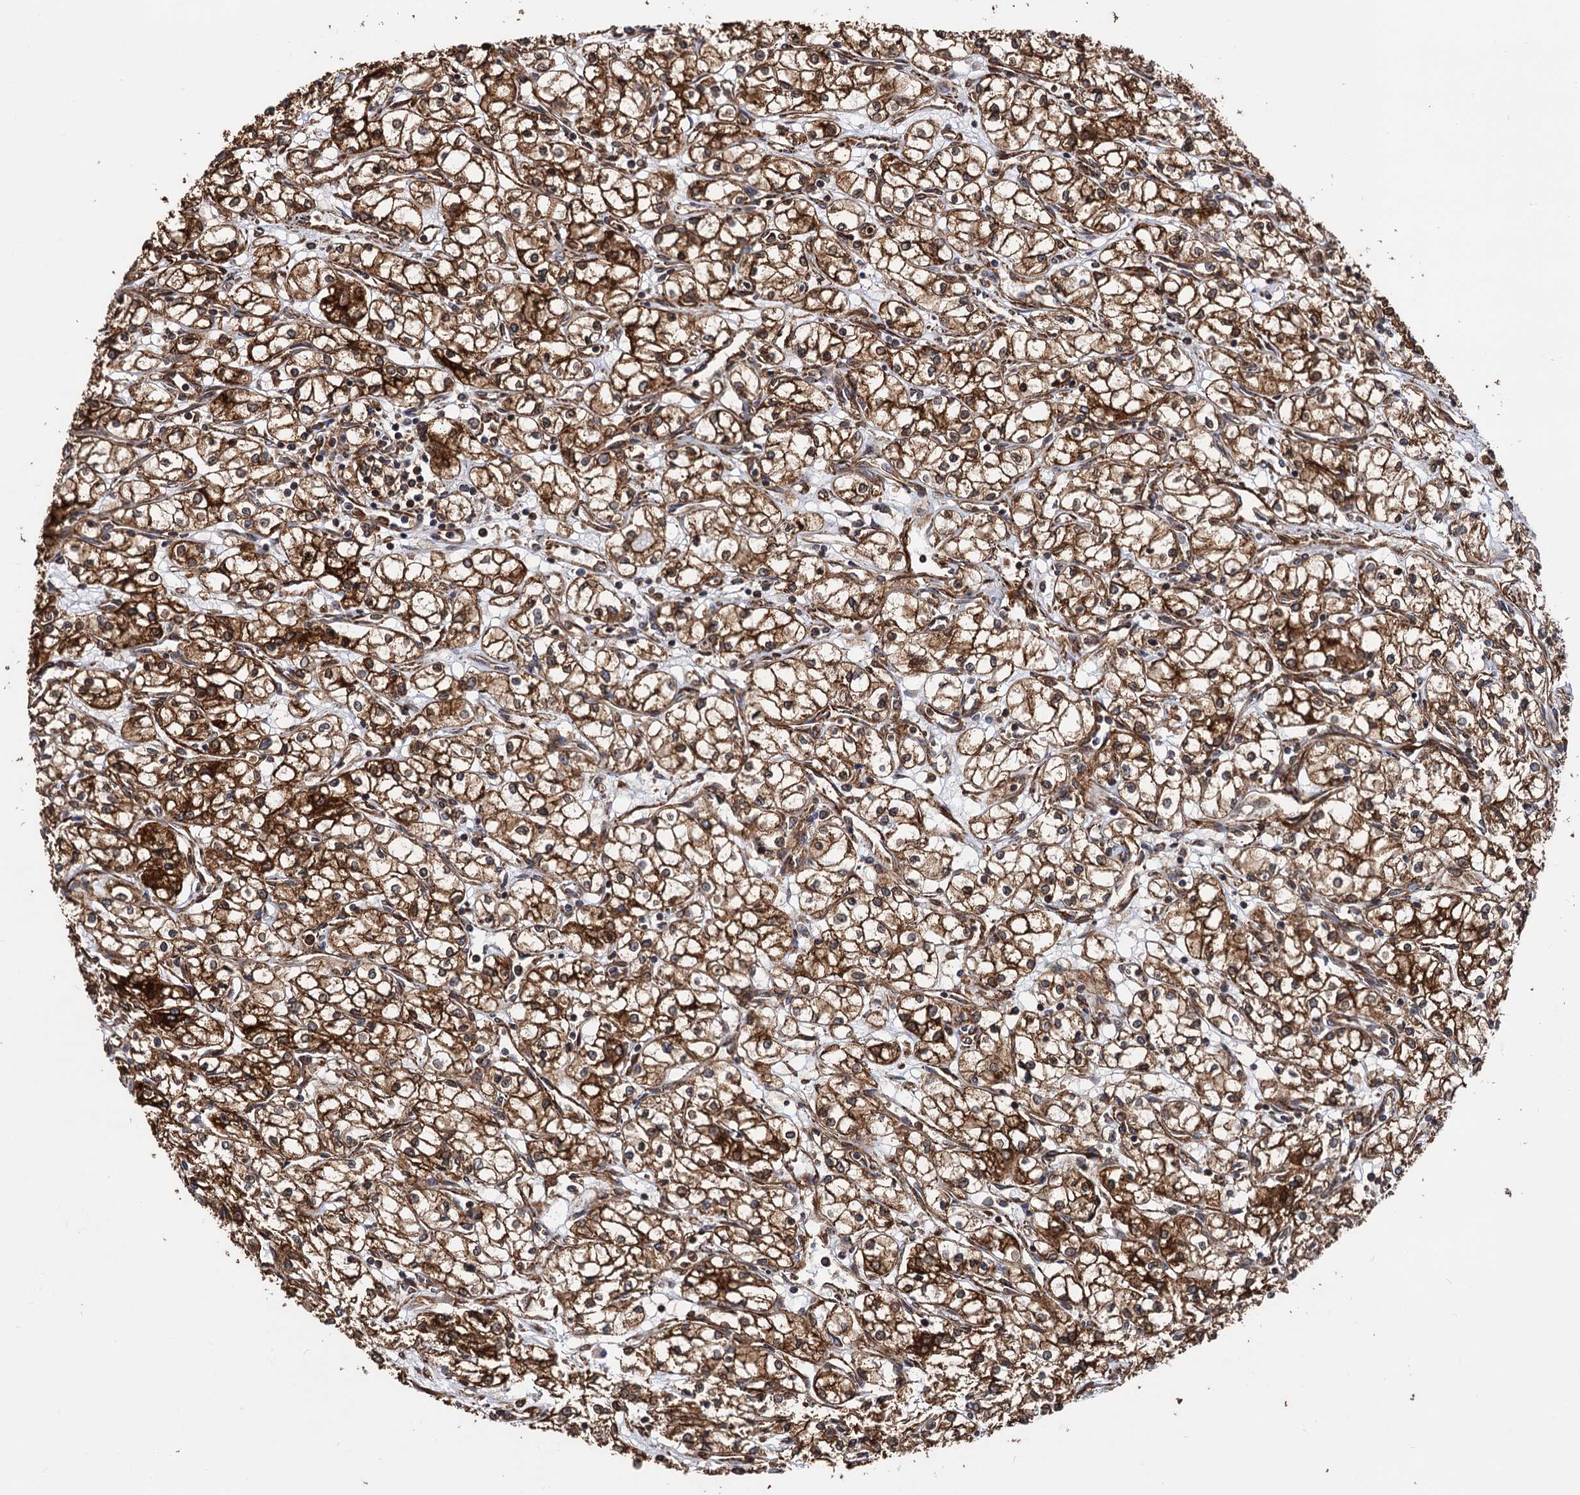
{"staining": {"intensity": "strong", "quantity": ">75%", "location": "cytoplasmic/membranous"}, "tissue": "renal cancer", "cell_type": "Tumor cells", "image_type": "cancer", "snomed": [{"axis": "morphology", "description": "Adenocarcinoma, NOS"}, {"axis": "topography", "description": "Kidney"}], "caption": "Renal cancer stained for a protein (brown) reveals strong cytoplasmic/membranous positive positivity in about >75% of tumor cells.", "gene": "ATP8B4", "patient": {"sex": "male", "age": 59}}